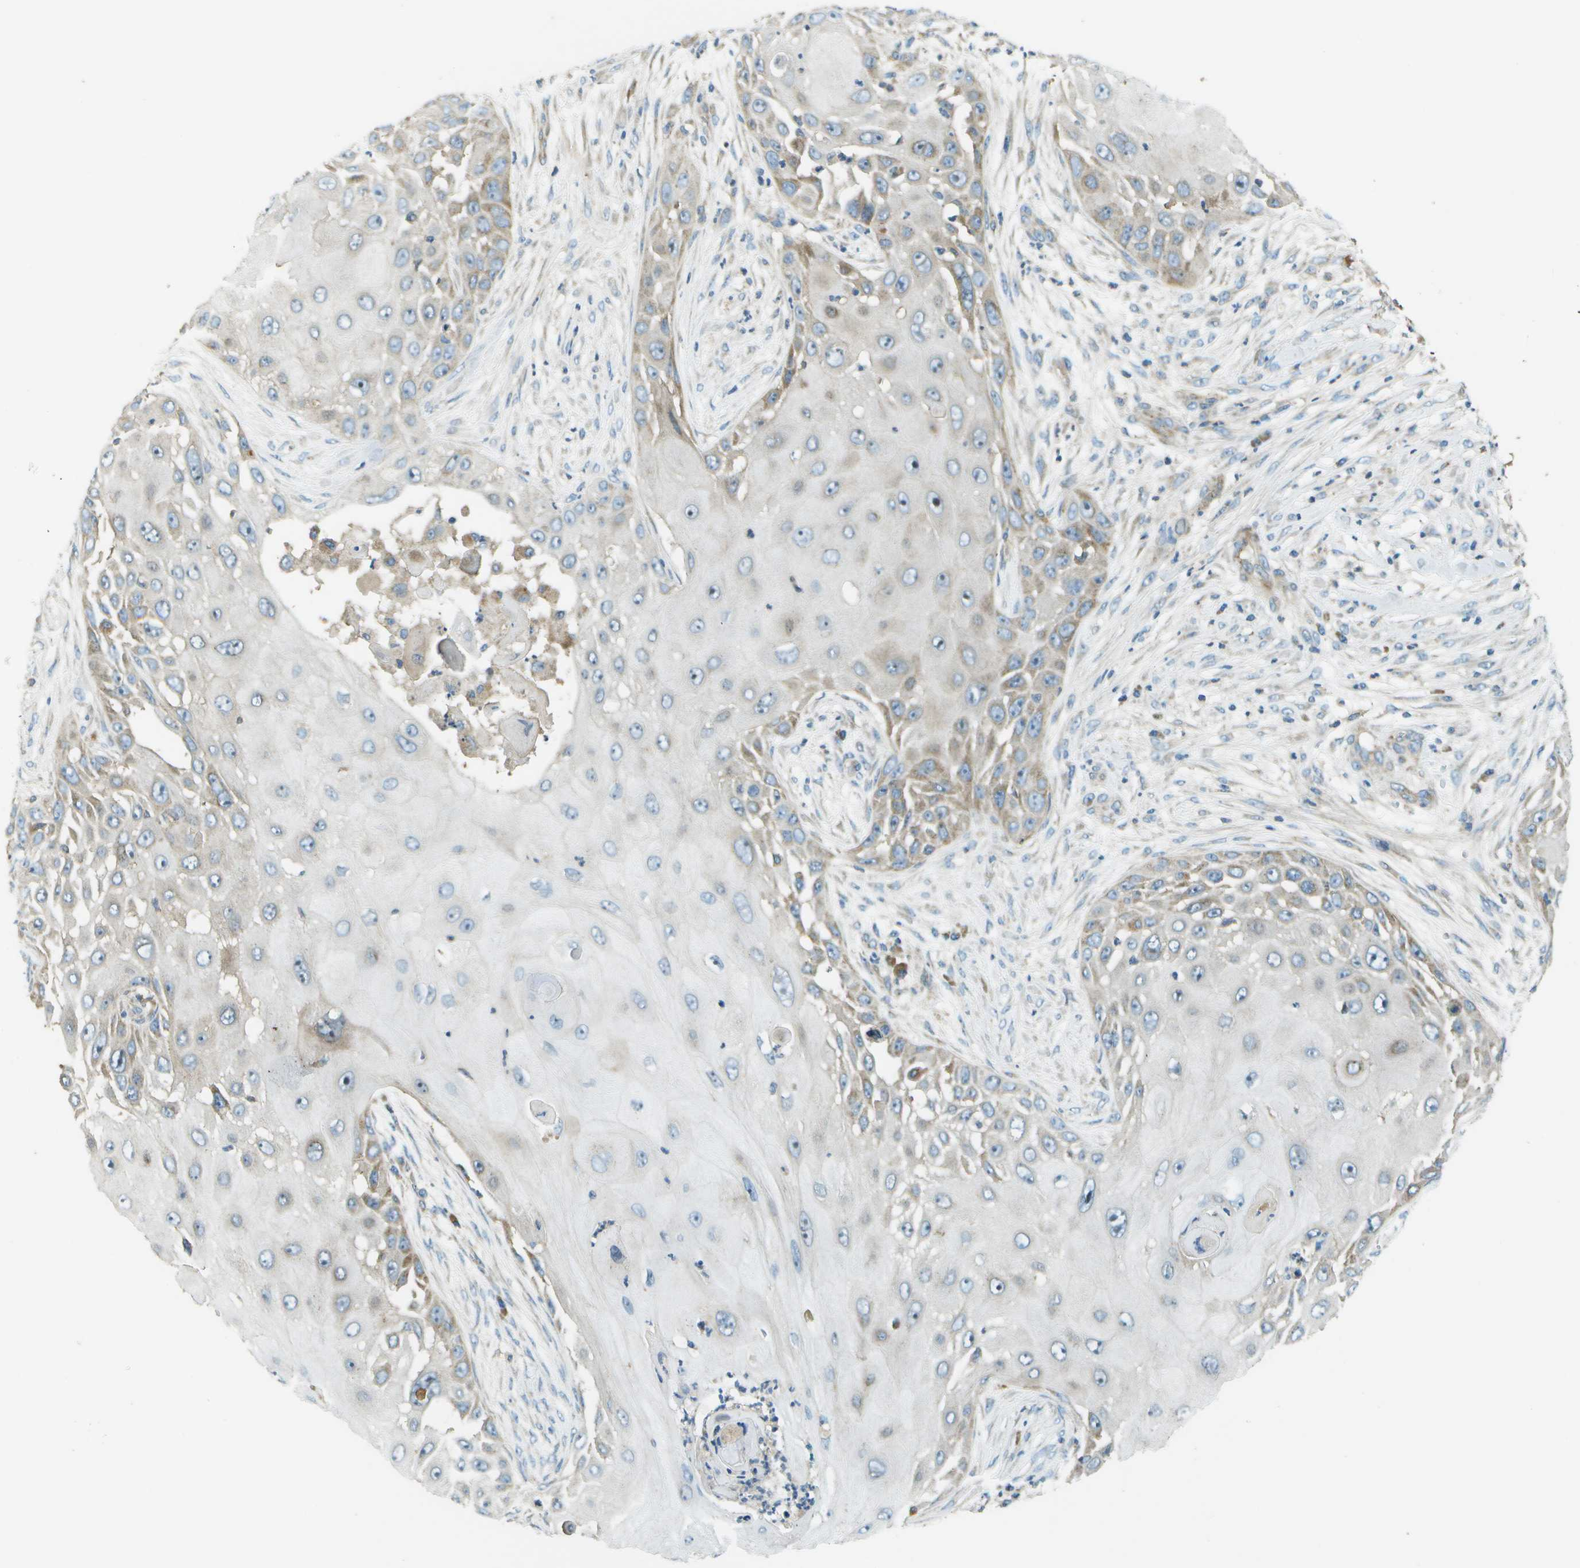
{"staining": {"intensity": "weak", "quantity": "<25%", "location": "cytoplasmic/membranous"}, "tissue": "skin cancer", "cell_type": "Tumor cells", "image_type": "cancer", "snomed": [{"axis": "morphology", "description": "Squamous cell carcinoma, NOS"}, {"axis": "topography", "description": "Skin"}], "caption": "The image shows no staining of tumor cells in skin cancer (squamous cell carcinoma). (DAB IHC visualized using brightfield microscopy, high magnification).", "gene": "PXYLP1", "patient": {"sex": "female", "age": 44}}